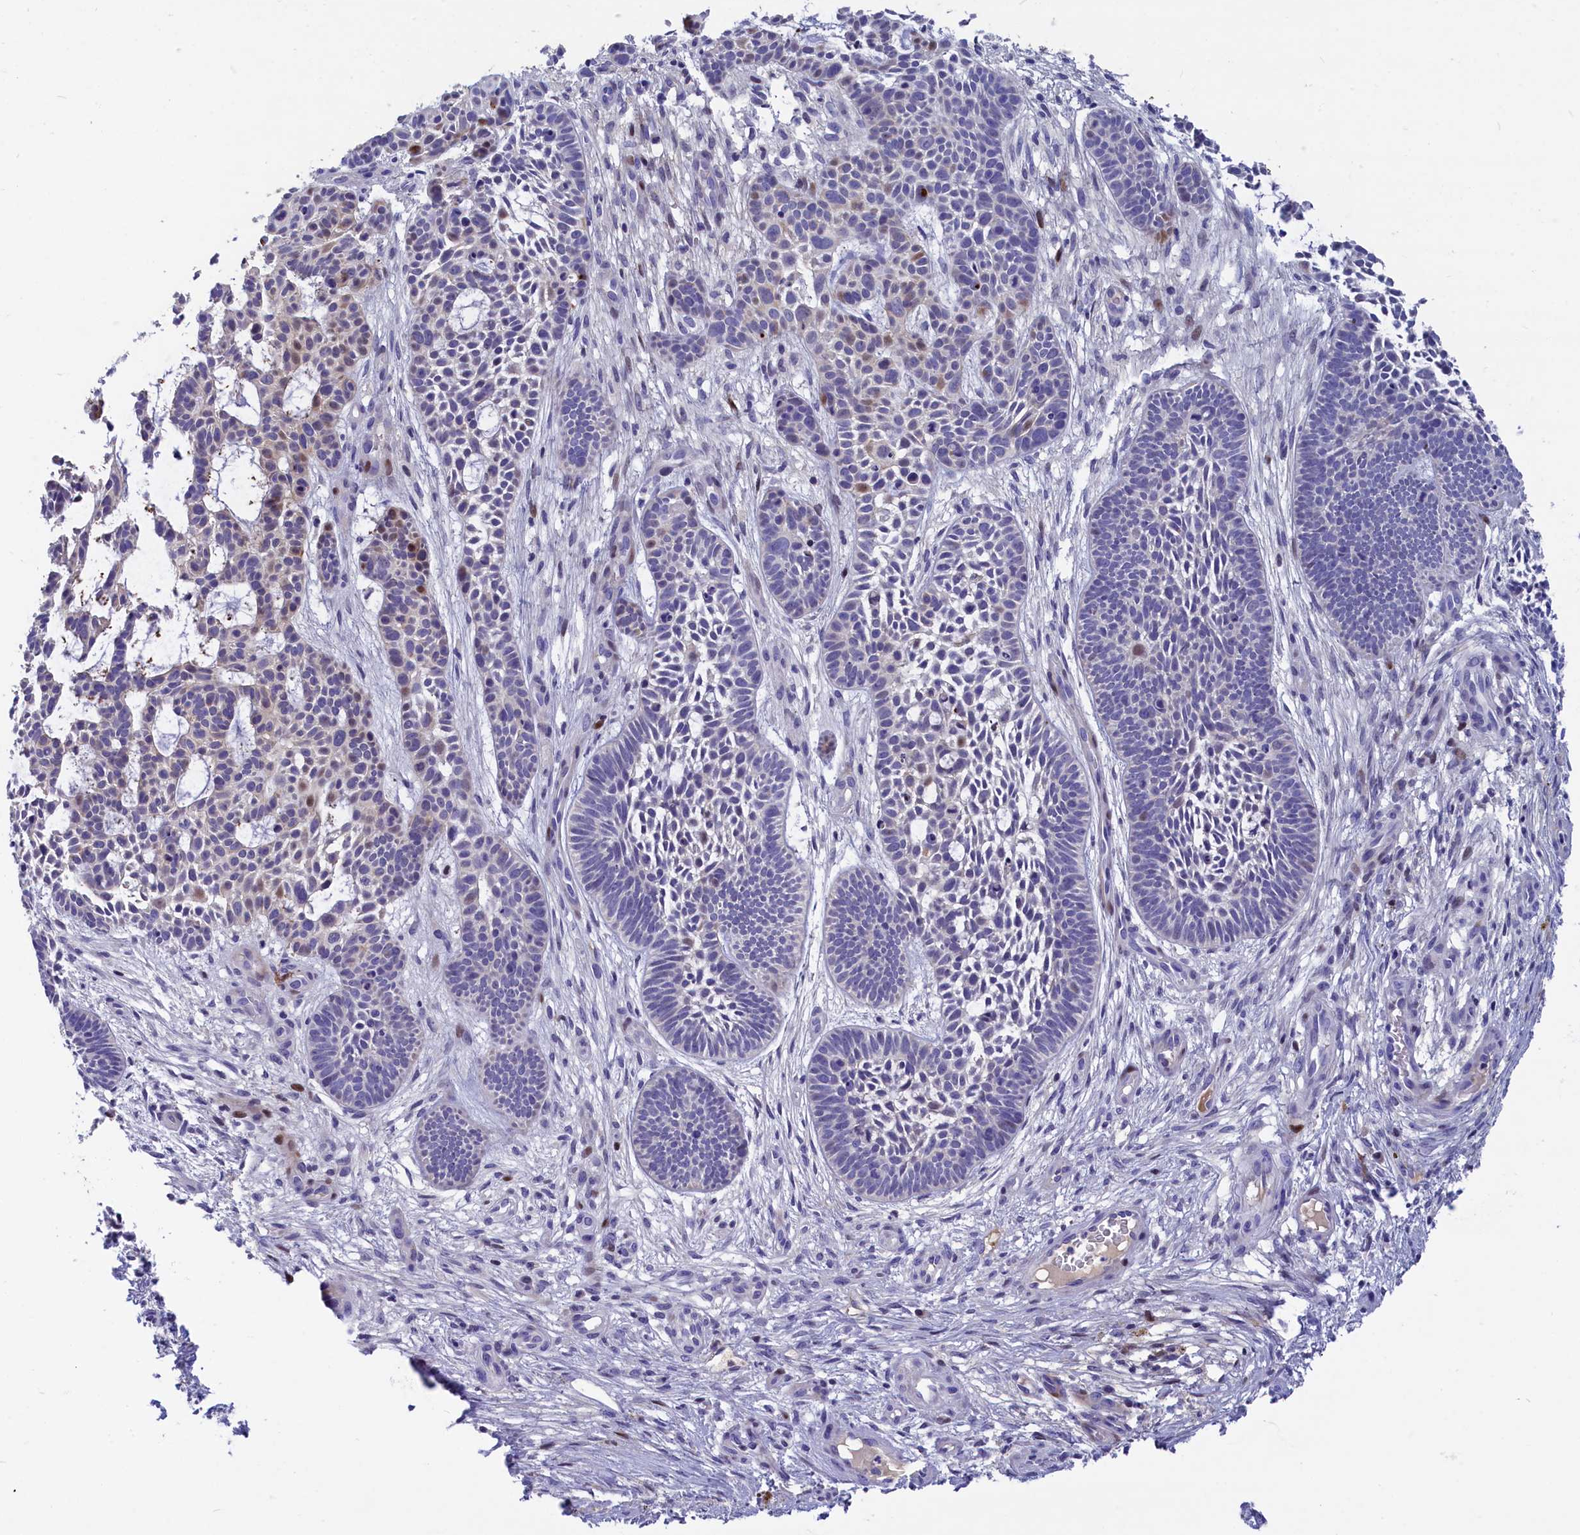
{"staining": {"intensity": "moderate", "quantity": "<25%", "location": "nuclear"}, "tissue": "skin cancer", "cell_type": "Tumor cells", "image_type": "cancer", "snomed": [{"axis": "morphology", "description": "Basal cell carcinoma"}, {"axis": "topography", "description": "Skin"}], "caption": "This micrograph displays immunohistochemistry (IHC) staining of skin basal cell carcinoma, with low moderate nuclear staining in approximately <25% of tumor cells.", "gene": "NKPD1", "patient": {"sex": "male", "age": 89}}